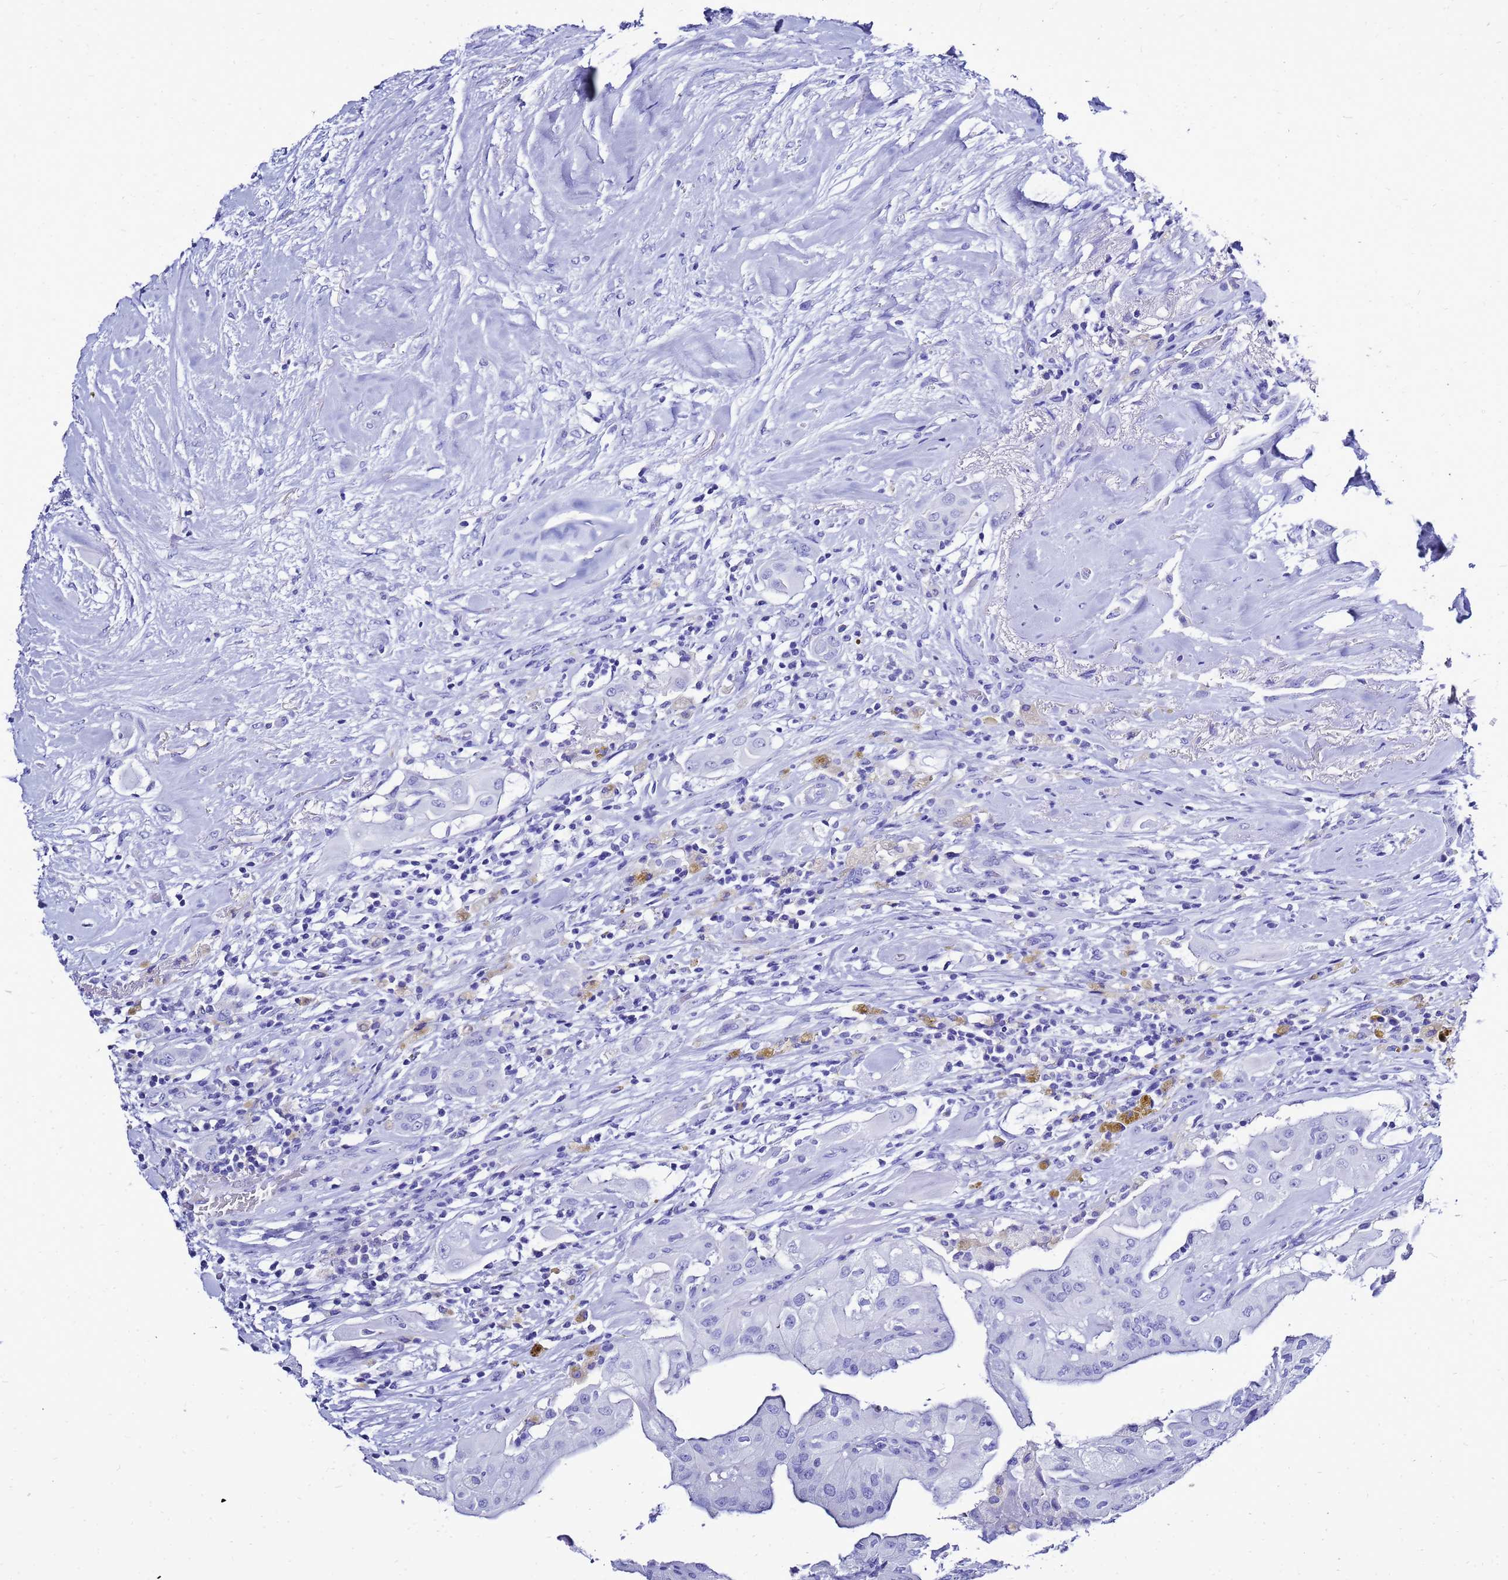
{"staining": {"intensity": "negative", "quantity": "none", "location": "none"}, "tissue": "thyroid cancer", "cell_type": "Tumor cells", "image_type": "cancer", "snomed": [{"axis": "morphology", "description": "Papillary adenocarcinoma, NOS"}, {"axis": "topography", "description": "Thyroid gland"}], "caption": "Tumor cells are negative for brown protein staining in papillary adenocarcinoma (thyroid).", "gene": "LIPF", "patient": {"sex": "female", "age": 59}}